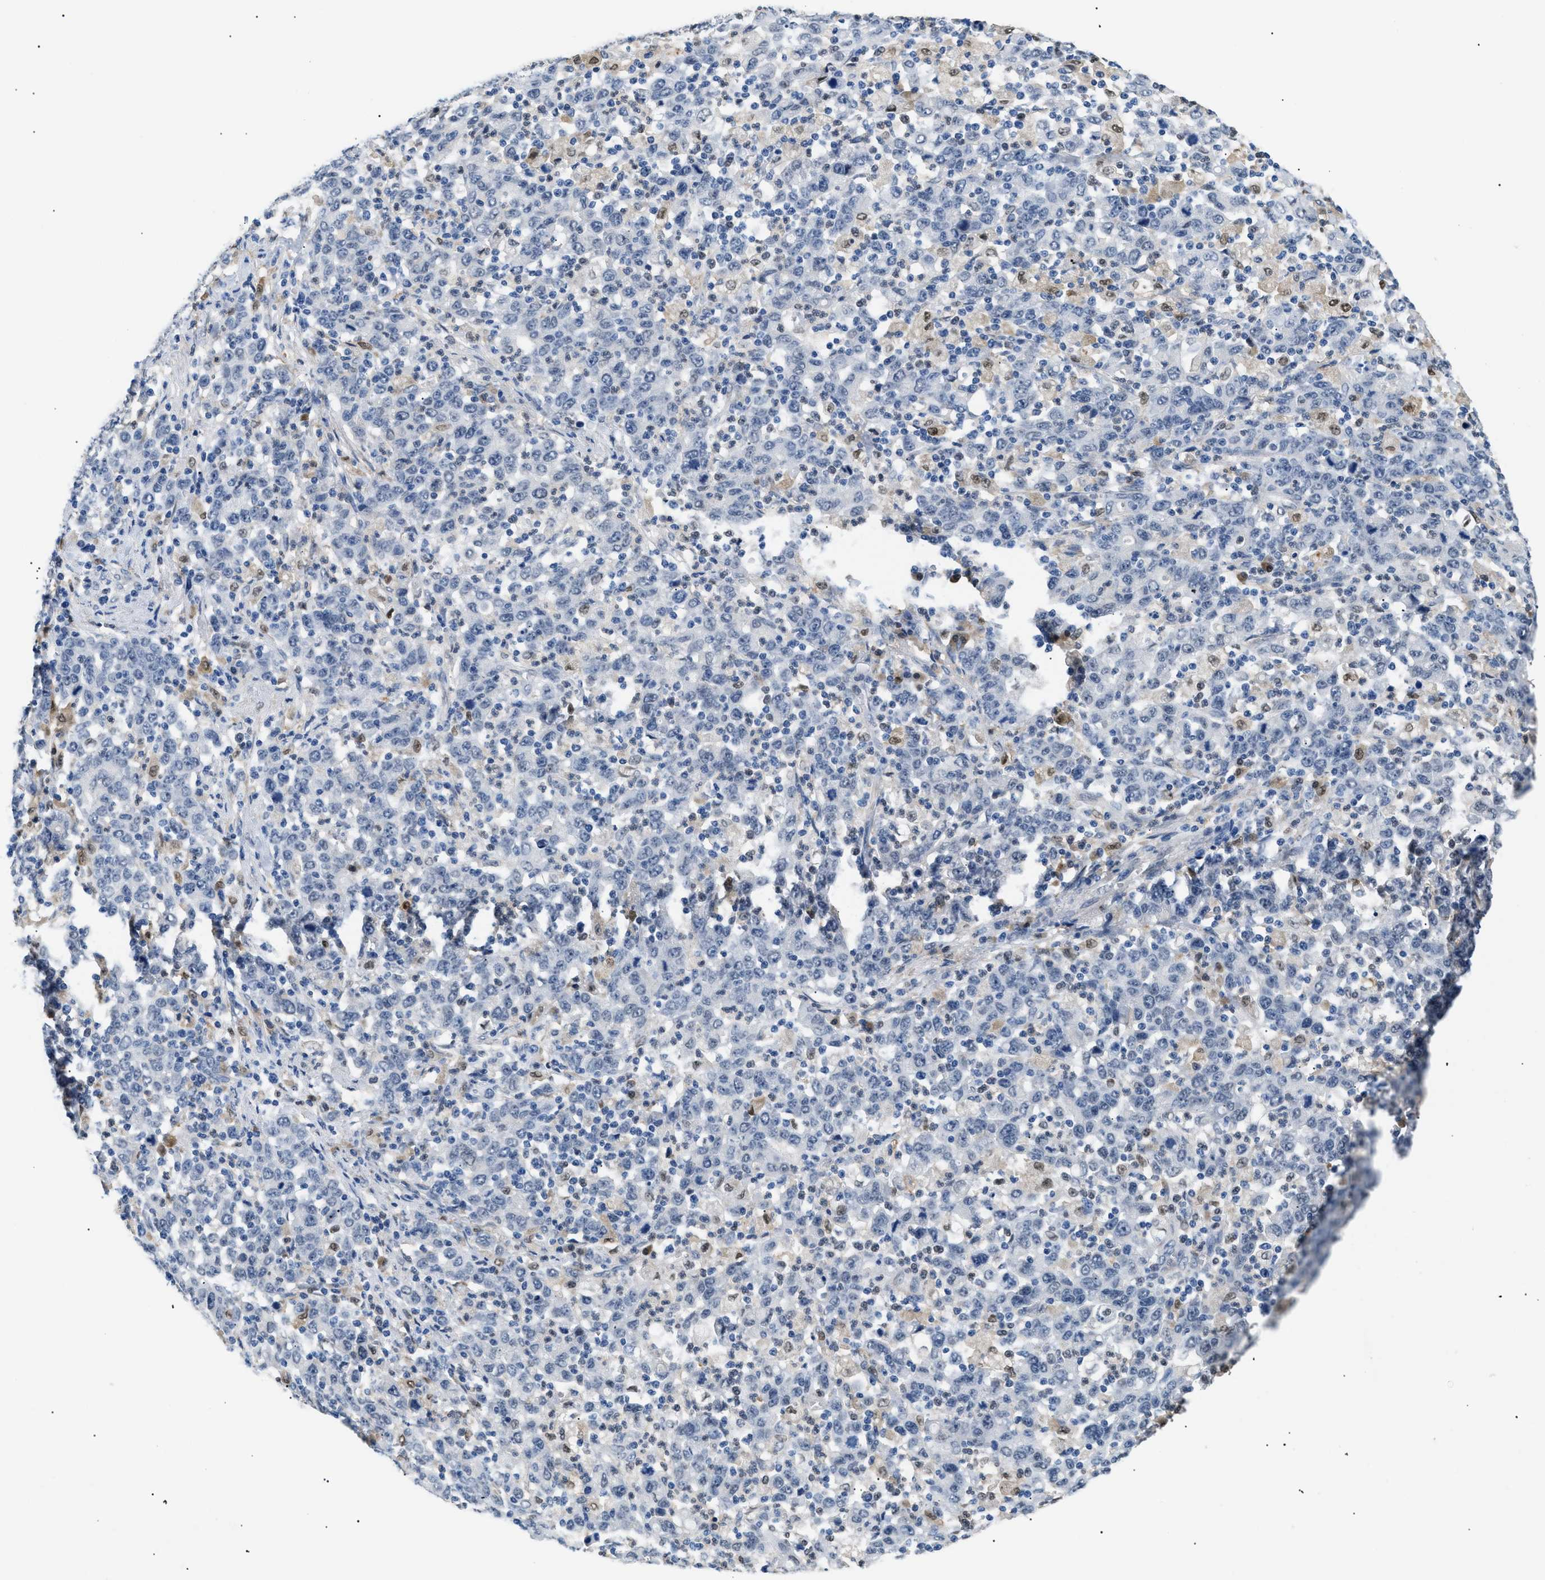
{"staining": {"intensity": "negative", "quantity": "none", "location": "none"}, "tissue": "stomach cancer", "cell_type": "Tumor cells", "image_type": "cancer", "snomed": [{"axis": "morphology", "description": "Adenocarcinoma, NOS"}, {"axis": "topography", "description": "Stomach, upper"}], "caption": "A high-resolution micrograph shows immunohistochemistry (IHC) staining of stomach cancer (adenocarcinoma), which exhibits no significant positivity in tumor cells. (DAB immunohistochemistry (IHC) with hematoxylin counter stain).", "gene": "AKR1A1", "patient": {"sex": "male", "age": 69}}